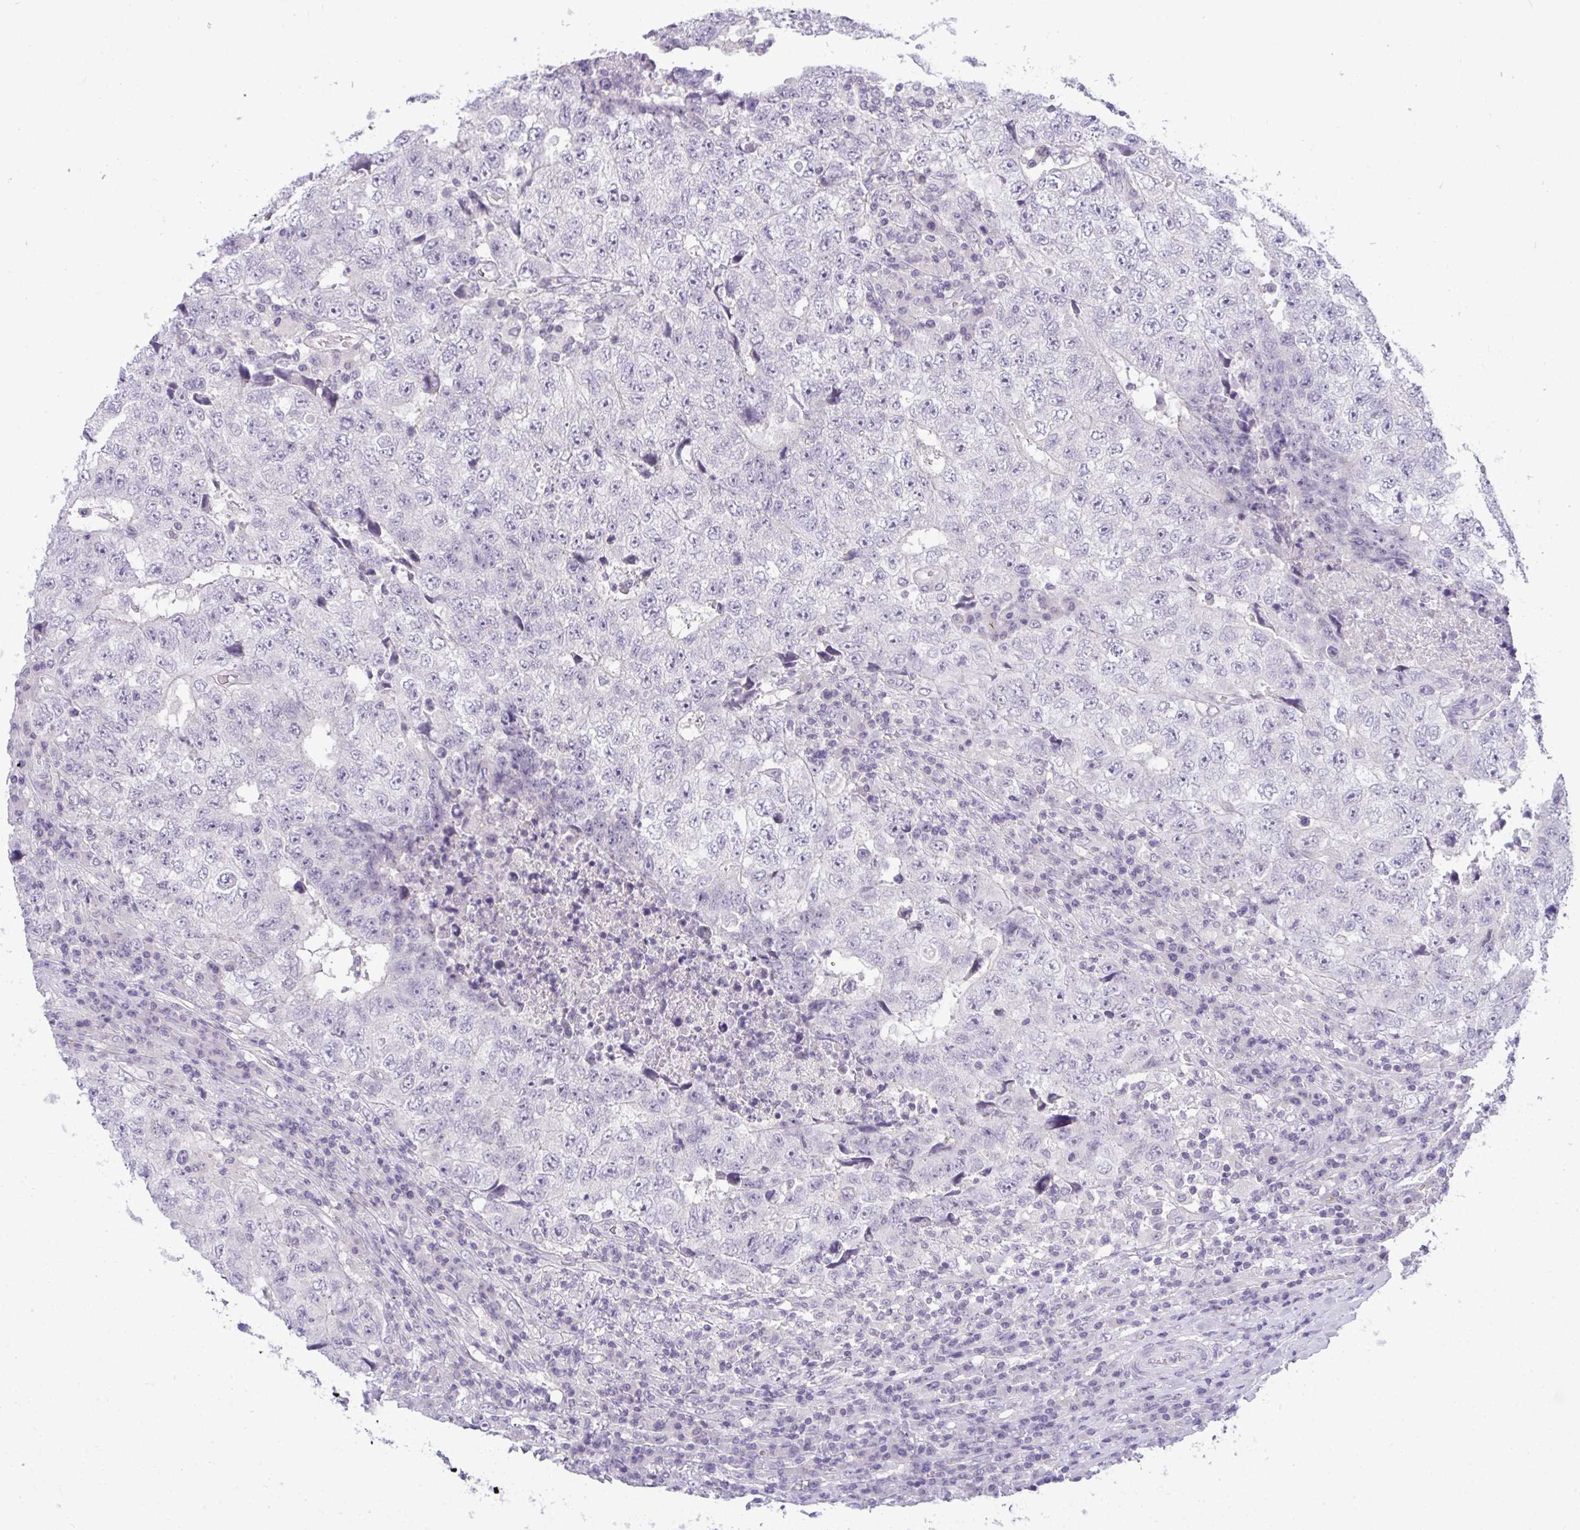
{"staining": {"intensity": "negative", "quantity": "none", "location": "none"}, "tissue": "testis cancer", "cell_type": "Tumor cells", "image_type": "cancer", "snomed": [{"axis": "morphology", "description": "Necrosis, NOS"}, {"axis": "morphology", "description": "Carcinoma, Embryonal, NOS"}, {"axis": "topography", "description": "Testis"}], "caption": "Micrograph shows no protein expression in tumor cells of testis cancer tissue. (Stains: DAB (3,3'-diaminobenzidine) immunohistochemistry (IHC) with hematoxylin counter stain, Microscopy: brightfield microscopy at high magnification).", "gene": "TMEM82", "patient": {"sex": "male", "age": 19}}